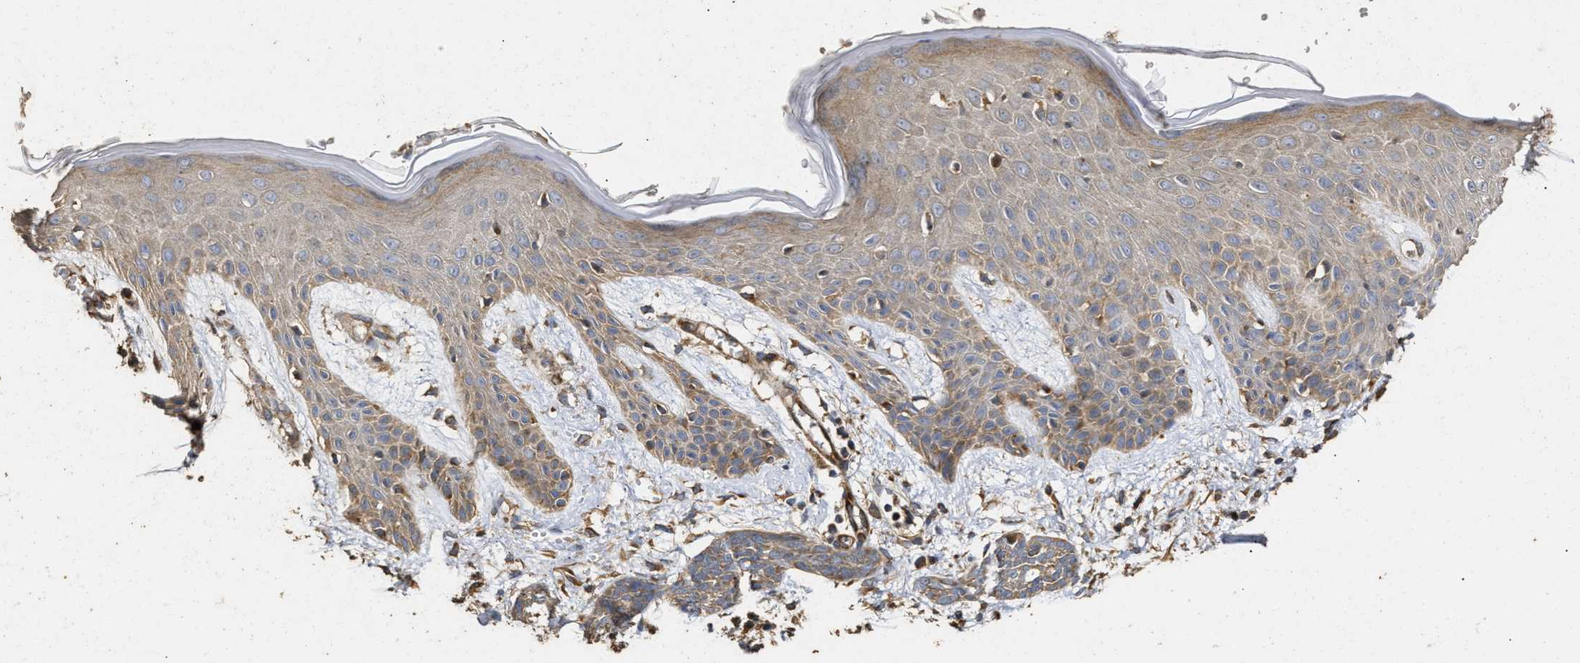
{"staining": {"intensity": "weak", "quantity": ">75%", "location": "cytoplasmic/membranous"}, "tissue": "skin cancer", "cell_type": "Tumor cells", "image_type": "cancer", "snomed": [{"axis": "morphology", "description": "Basal cell carcinoma"}, {"axis": "topography", "description": "Skin"}], "caption": "Human skin basal cell carcinoma stained for a protein (brown) demonstrates weak cytoplasmic/membranous positive expression in approximately >75% of tumor cells.", "gene": "NAV1", "patient": {"sex": "female", "age": 59}}